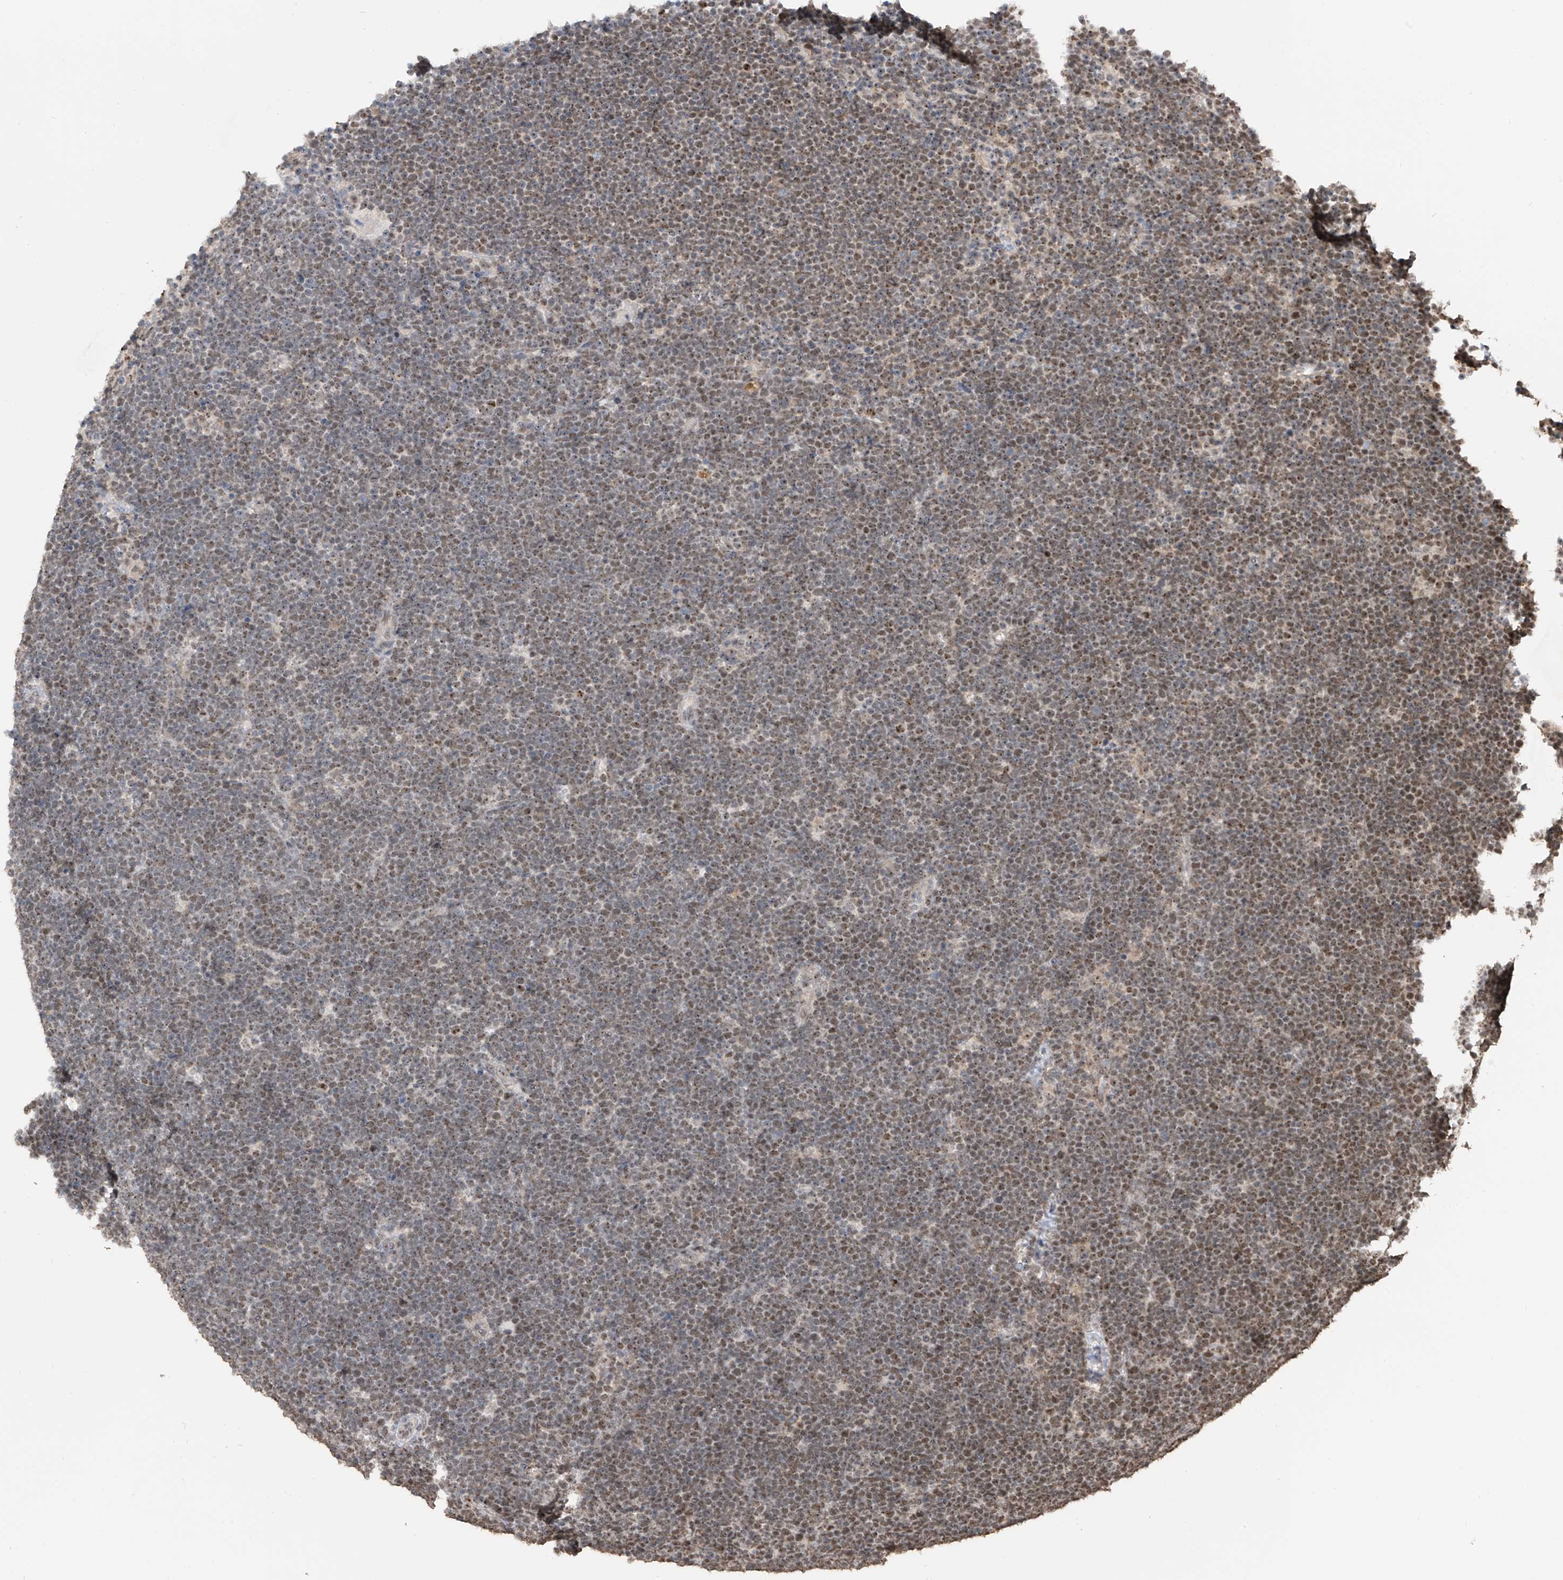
{"staining": {"intensity": "weak", "quantity": ">75%", "location": "nuclear"}, "tissue": "lymphoma", "cell_type": "Tumor cells", "image_type": "cancer", "snomed": [{"axis": "morphology", "description": "Malignant lymphoma, non-Hodgkin's type, High grade"}, {"axis": "topography", "description": "Lymph node"}], "caption": "Immunohistochemistry (IHC) of lymphoma shows low levels of weak nuclear positivity in approximately >75% of tumor cells. (Stains: DAB in brown, nuclei in blue, Microscopy: brightfield microscopy at high magnification).", "gene": "C1orf131", "patient": {"sex": "male", "age": 13}}